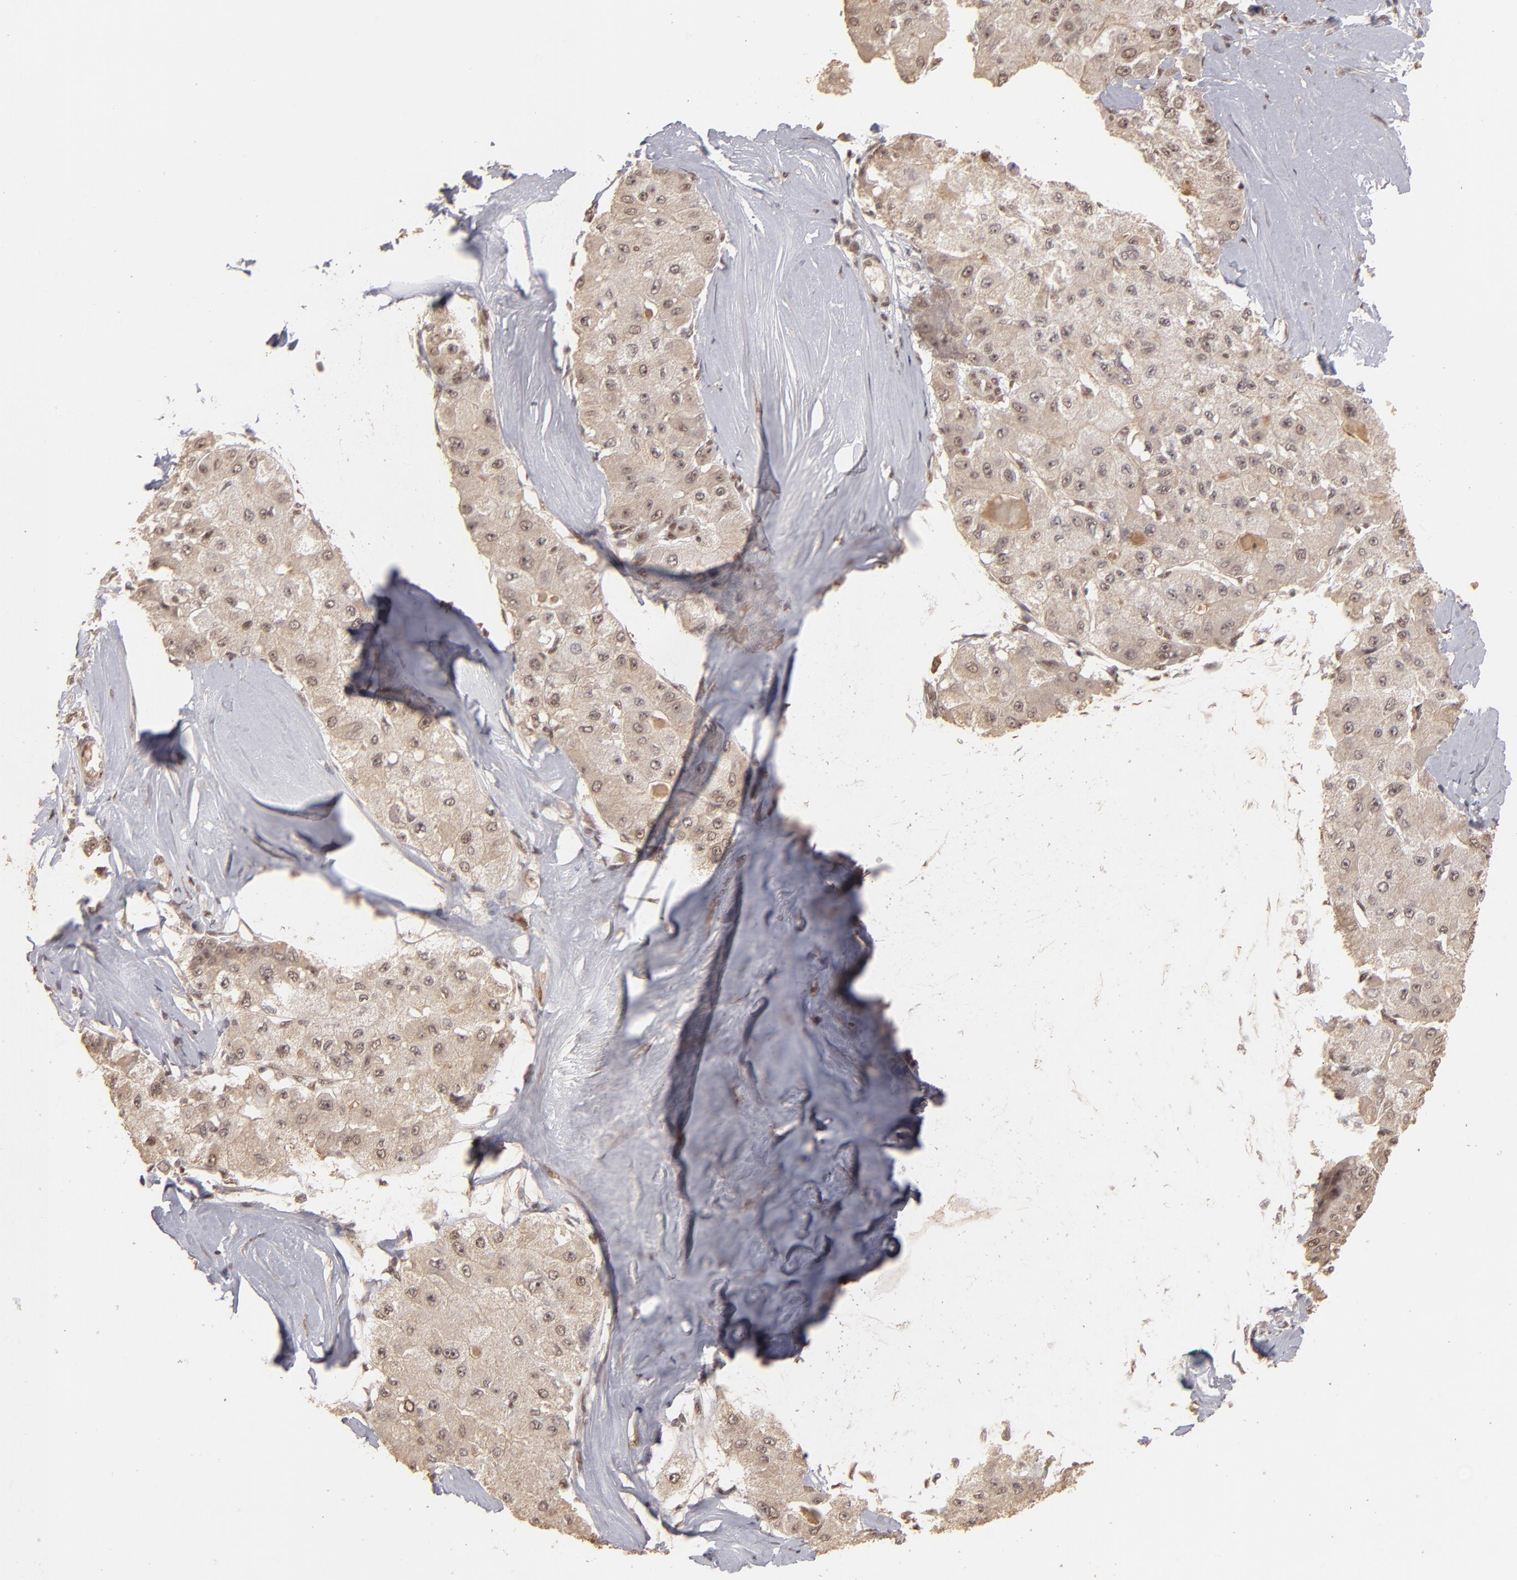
{"staining": {"intensity": "weak", "quantity": ">75%", "location": "cytoplasmic/membranous,nuclear"}, "tissue": "liver cancer", "cell_type": "Tumor cells", "image_type": "cancer", "snomed": [{"axis": "morphology", "description": "Carcinoma, Hepatocellular, NOS"}, {"axis": "topography", "description": "Liver"}], "caption": "Human liver cancer (hepatocellular carcinoma) stained with a protein marker reveals weak staining in tumor cells.", "gene": "CLOCK", "patient": {"sex": "male", "age": 80}}